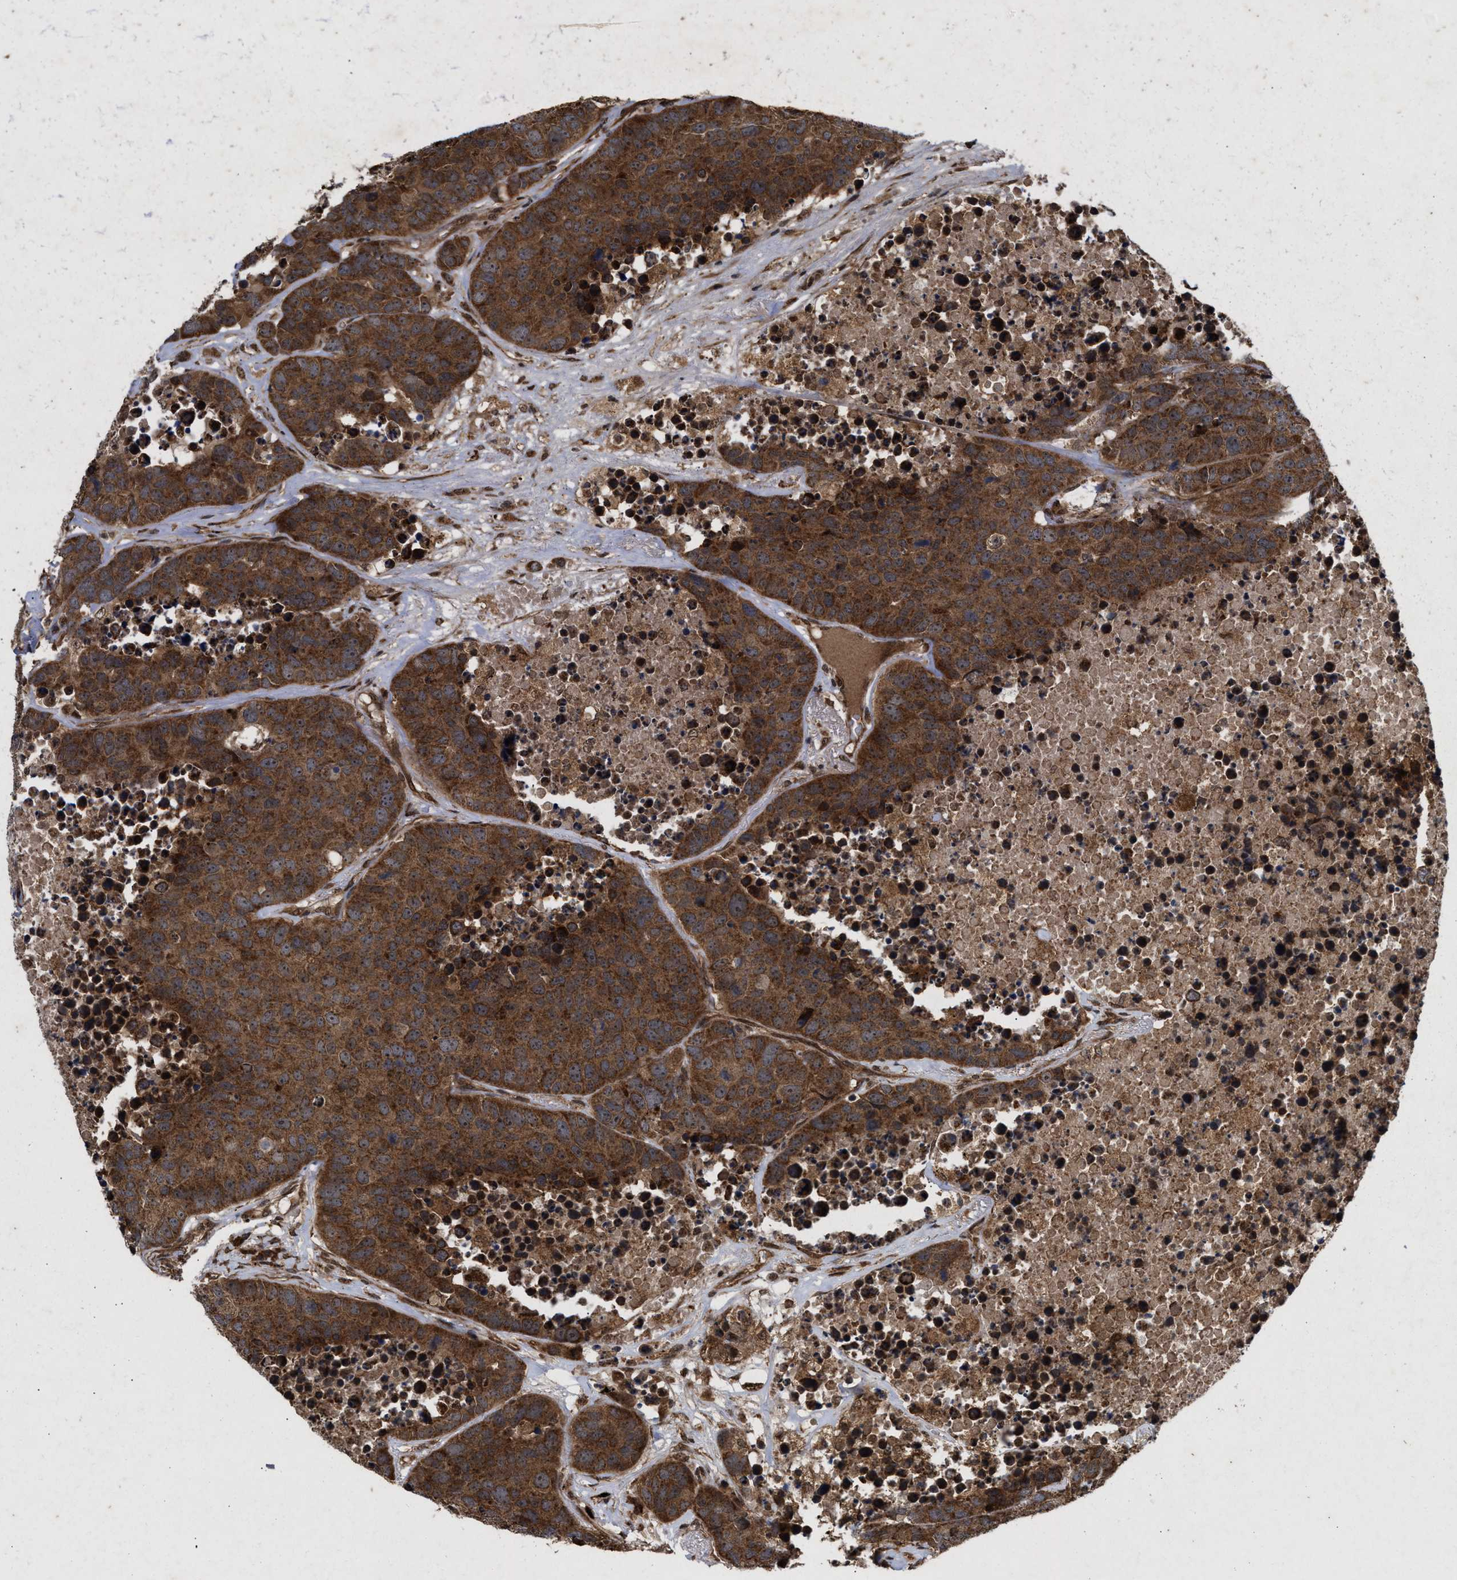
{"staining": {"intensity": "strong", "quantity": ">75%", "location": "cytoplasmic/membranous"}, "tissue": "carcinoid", "cell_type": "Tumor cells", "image_type": "cancer", "snomed": [{"axis": "morphology", "description": "Carcinoid, malignant, NOS"}, {"axis": "topography", "description": "Lung"}], "caption": "IHC staining of malignant carcinoid, which exhibits high levels of strong cytoplasmic/membranous positivity in about >75% of tumor cells indicating strong cytoplasmic/membranous protein staining. The staining was performed using DAB (3,3'-diaminobenzidine) (brown) for protein detection and nuclei were counterstained in hematoxylin (blue).", "gene": "CFLAR", "patient": {"sex": "male", "age": 60}}